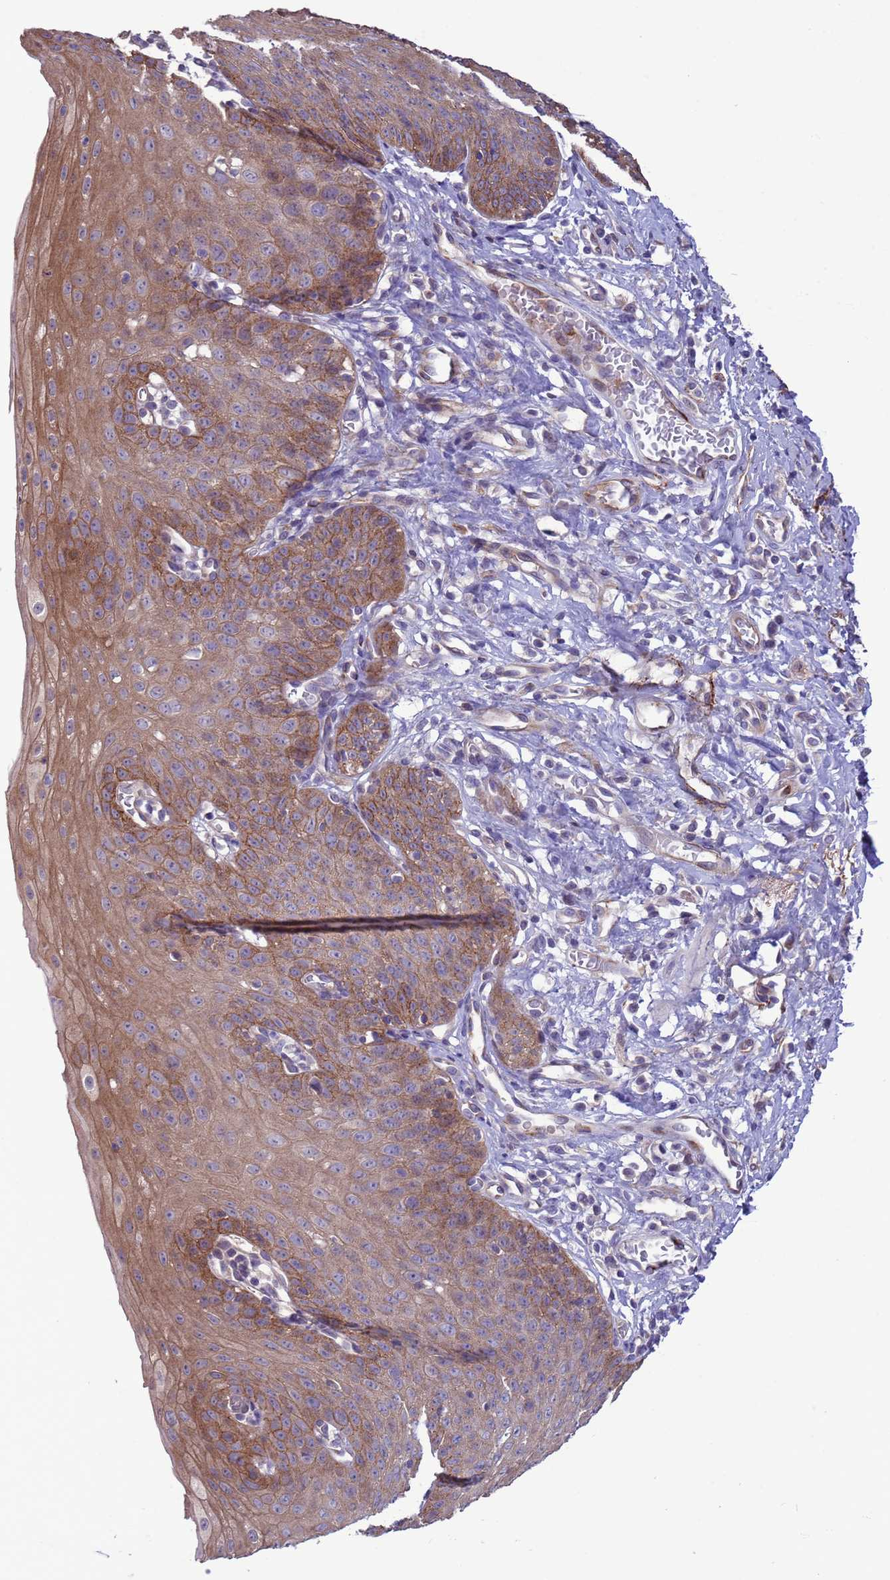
{"staining": {"intensity": "moderate", "quantity": ">75%", "location": "cytoplasmic/membranous"}, "tissue": "esophagus", "cell_type": "Squamous epithelial cells", "image_type": "normal", "snomed": [{"axis": "morphology", "description": "Normal tissue, NOS"}, {"axis": "topography", "description": "Esophagus"}], "caption": "Protein staining of unremarkable esophagus shows moderate cytoplasmic/membranous expression in about >75% of squamous epithelial cells.", "gene": "GJA10", "patient": {"sex": "male", "age": 71}}